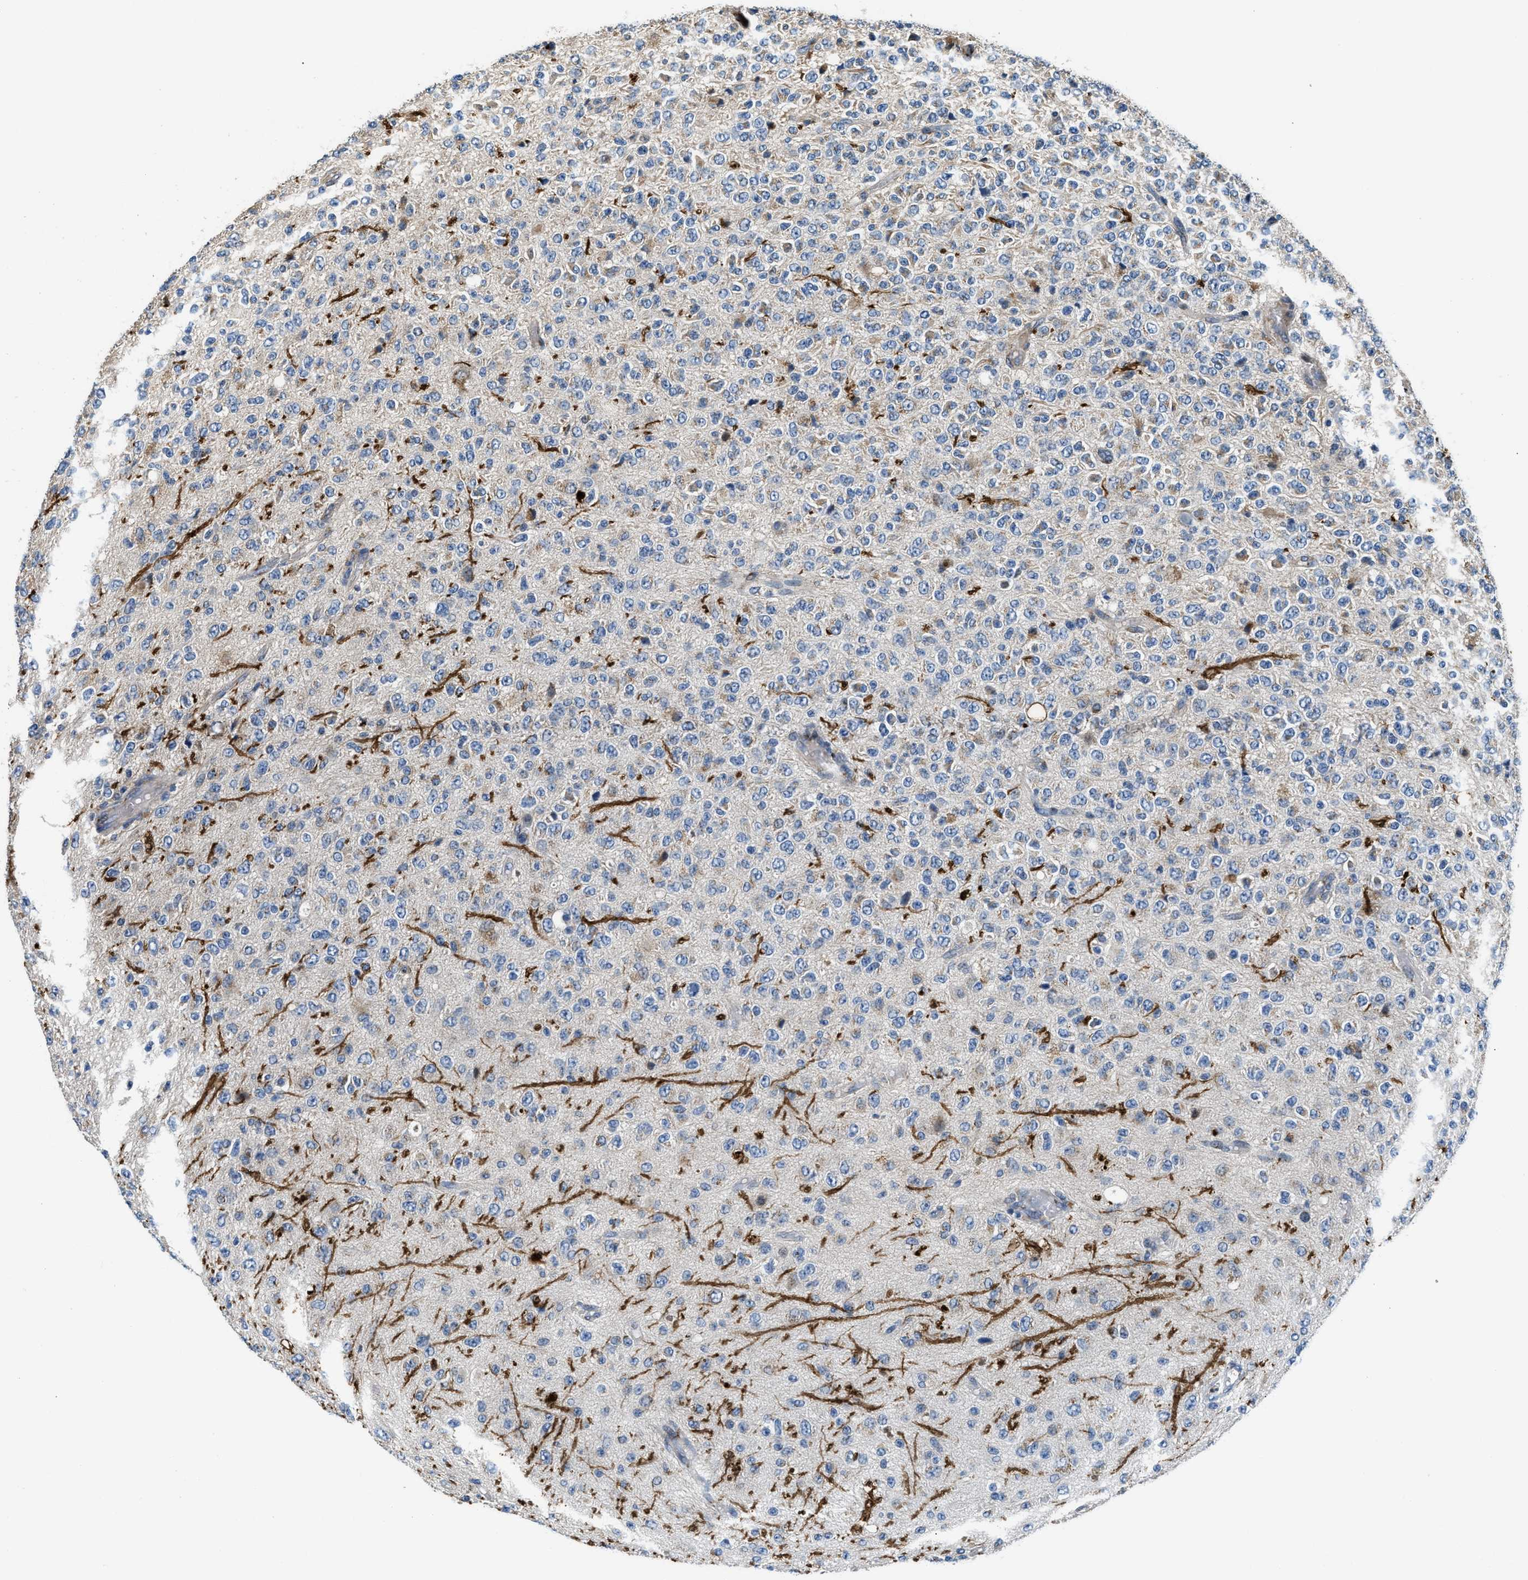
{"staining": {"intensity": "weak", "quantity": "<25%", "location": "cytoplasmic/membranous"}, "tissue": "glioma", "cell_type": "Tumor cells", "image_type": "cancer", "snomed": [{"axis": "morphology", "description": "Glioma, malignant, High grade"}, {"axis": "topography", "description": "pancreas cauda"}], "caption": "This photomicrograph is of glioma stained with immunohistochemistry (IHC) to label a protein in brown with the nuclei are counter-stained blue. There is no positivity in tumor cells.", "gene": "FUT8", "patient": {"sex": "male", "age": 60}}